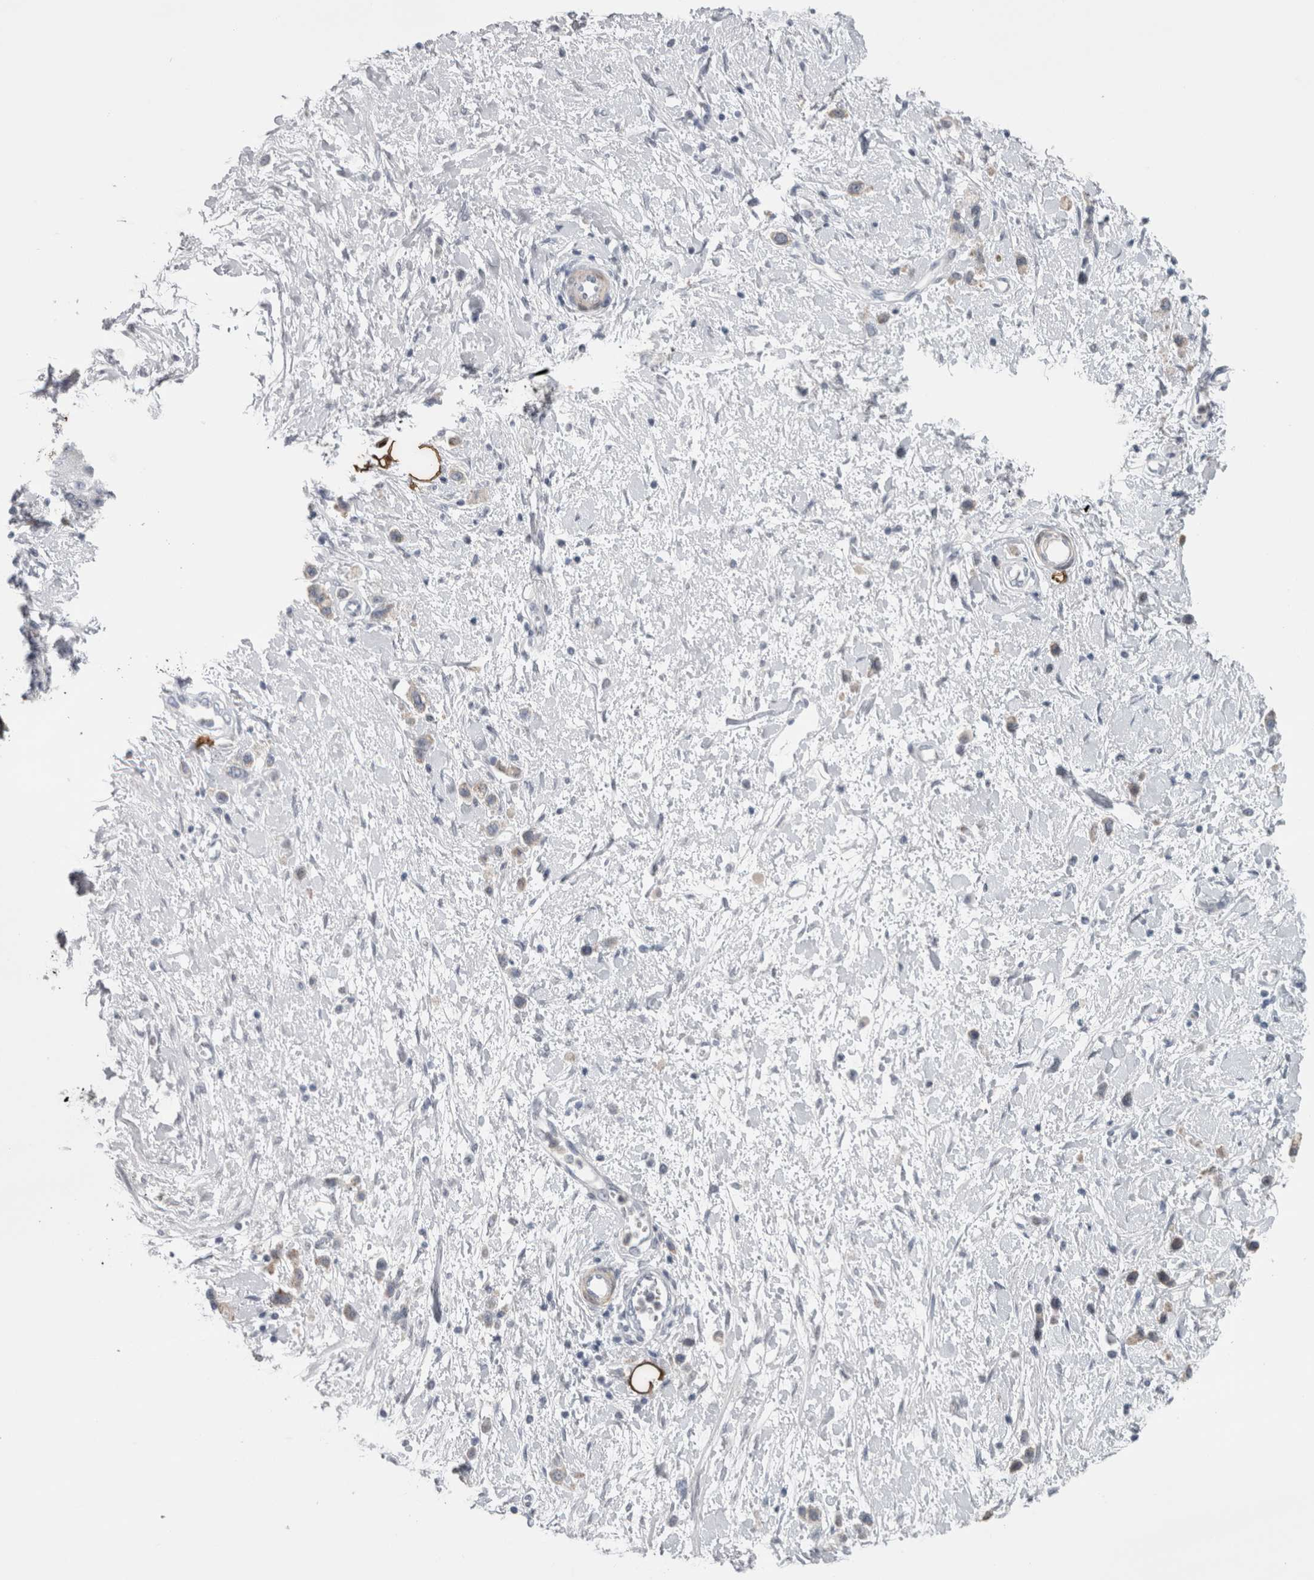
{"staining": {"intensity": "negative", "quantity": "none", "location": "none"}, "tissue": "stomach cancer", "cell_type": "Tumor cells", "image_type": "cancer", "snomed": [{"axis": "morphology", "description": "Adenocarcinoma, NOS"}, {"axis": "topography", "description": "Stomach"}], "caption": "DAB (3,3'-diaminobenzidine) immunohistochemical staining of human stomach adenocarcinoma displays no significant expression in tumor cells.", "gene": "PLIN1", "patient": {"sex": "female", "age": 65}}